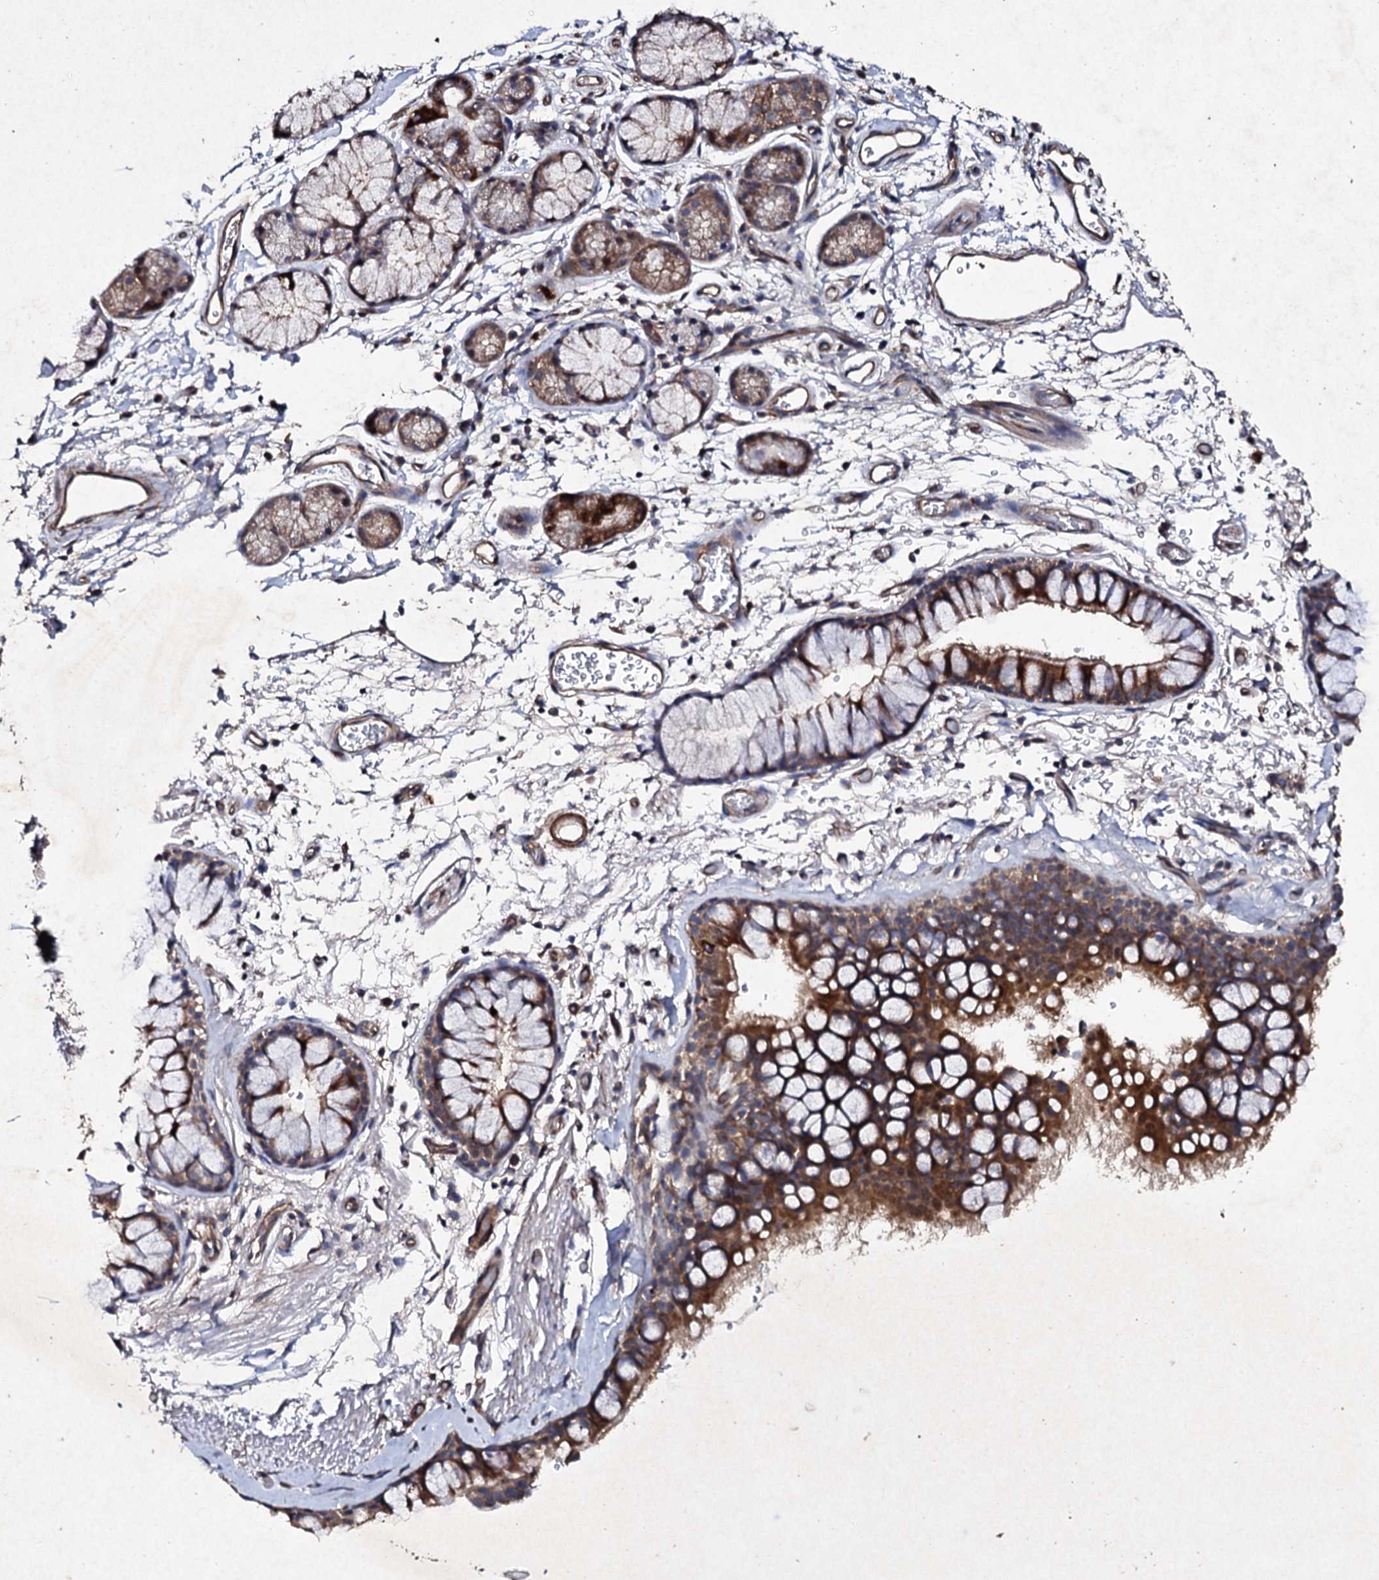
{"staining": {"intensity": "moderate", "quantity": ">75%", "location": "cytoplasmic/membranous"}, "tissue": "bronchus", "cell_type": "Respiratory epithelial cells", "image_type": "normal", "snomed": [{"axis": "morphology", "description": "Normal tissue, NOS"}, {"axis": "topography", "description": "Bronchus"}], "caption": "Bronchus was stained to show a protein in brown. There is medium levels of moderate cytoplasmic/membranous expression in approximately >75% of respiratory epithelial cells. (Brightfield microscopy of DAB IHC at high magnification).", "gene": "MOCOS", "patient": {"sex": "male", "age": 65}}